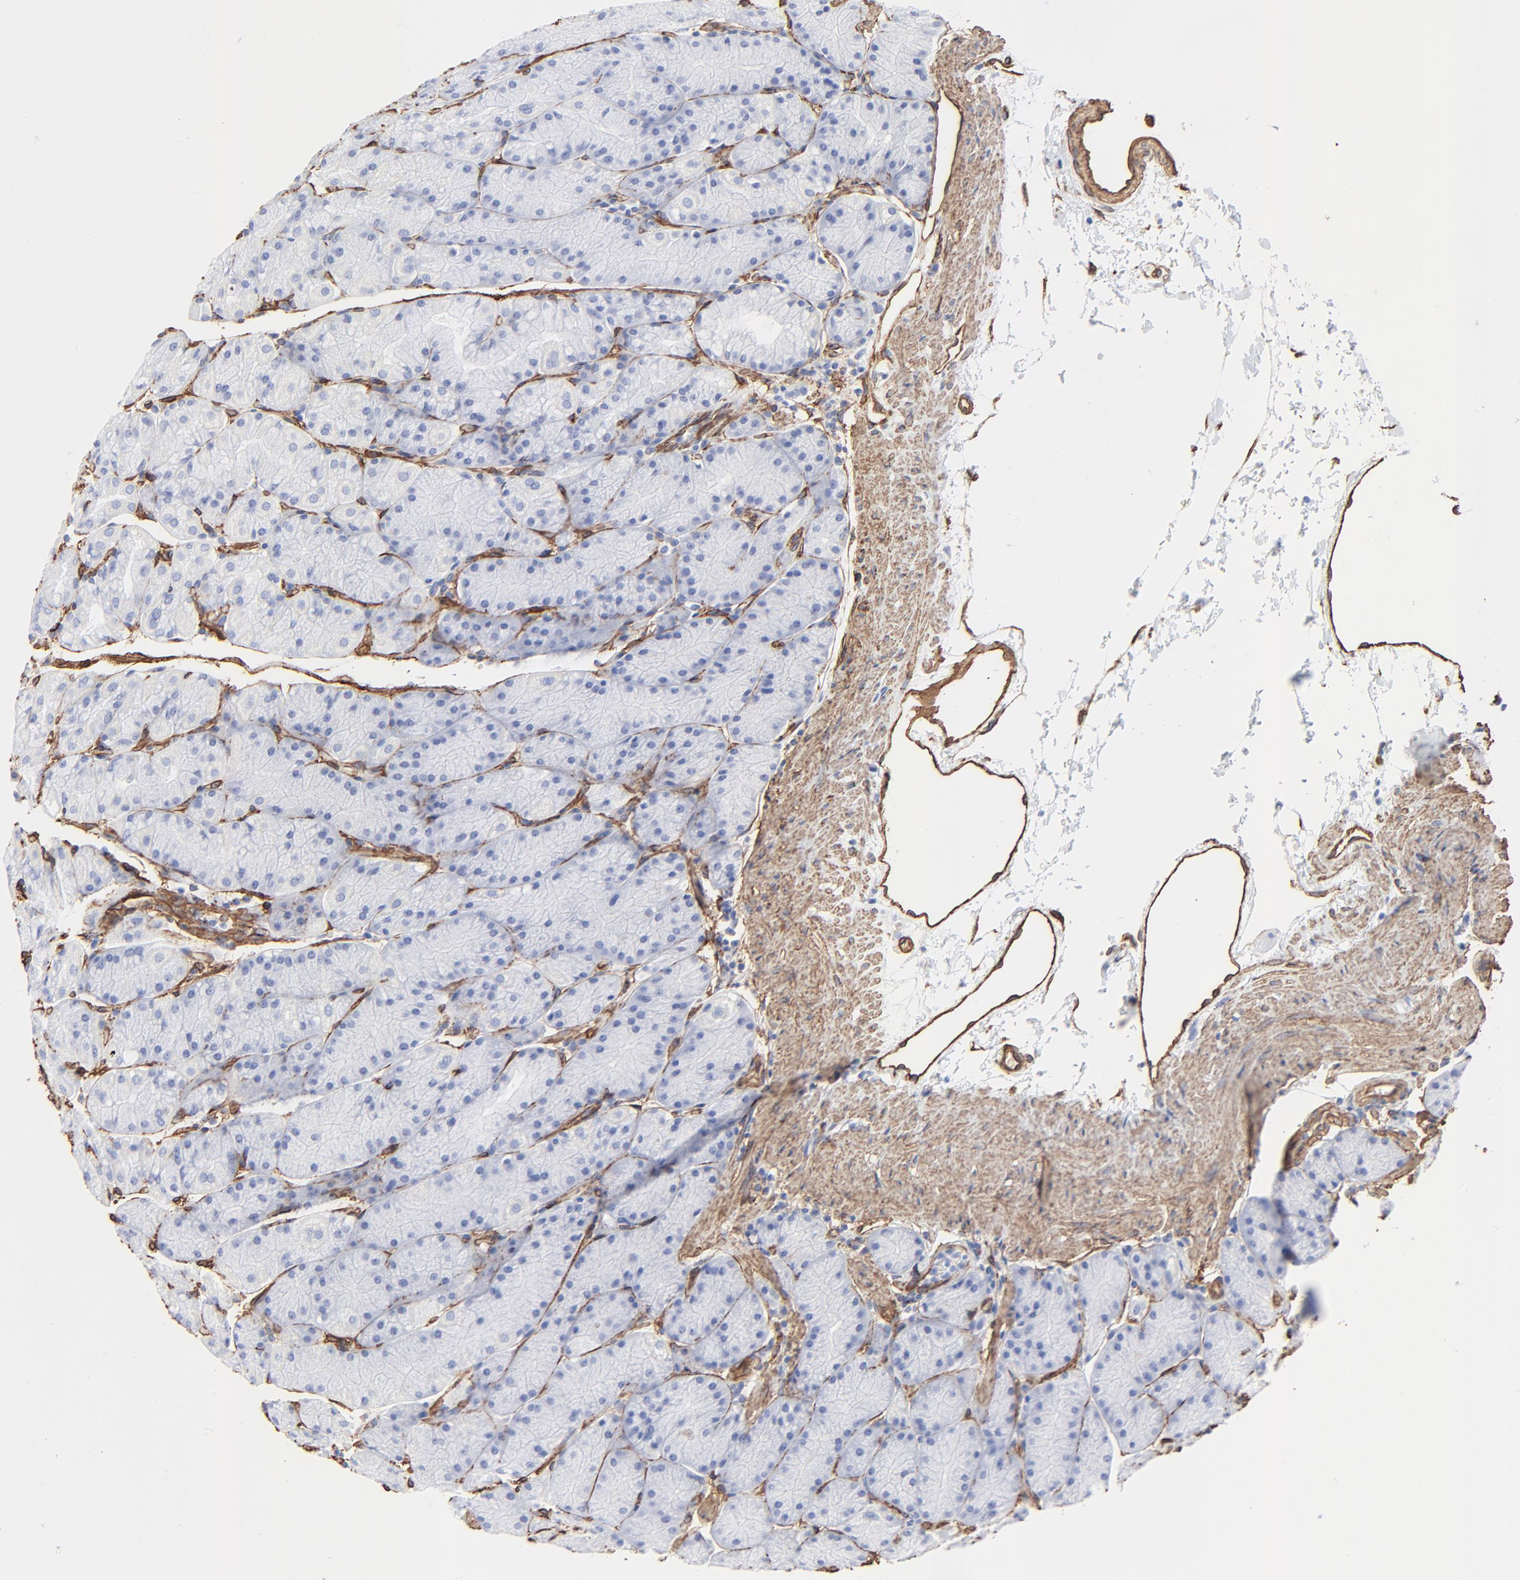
{"staining": {"intensity": "negative", "quantity": "none", "location": "none"}, "tissue": "stomach", "cell_type": "Glandular cells", "image_type": "normal", "snomed": [{"axis": "morphology", "description": "Normal tissue, NOS"}, {"axis": "topography", "description": "Stomach, upper"}, {"axis": "topography", "description": "Stomach"}], "caption": "Glandular cells are negative for brown protein staining in benign stomach. (DAB immunohistochemistry (IHC) visualized using brightfield microscopy, high magnification).", "gene": "CAV1", "patient": {"sex": "male", "age": 76}}